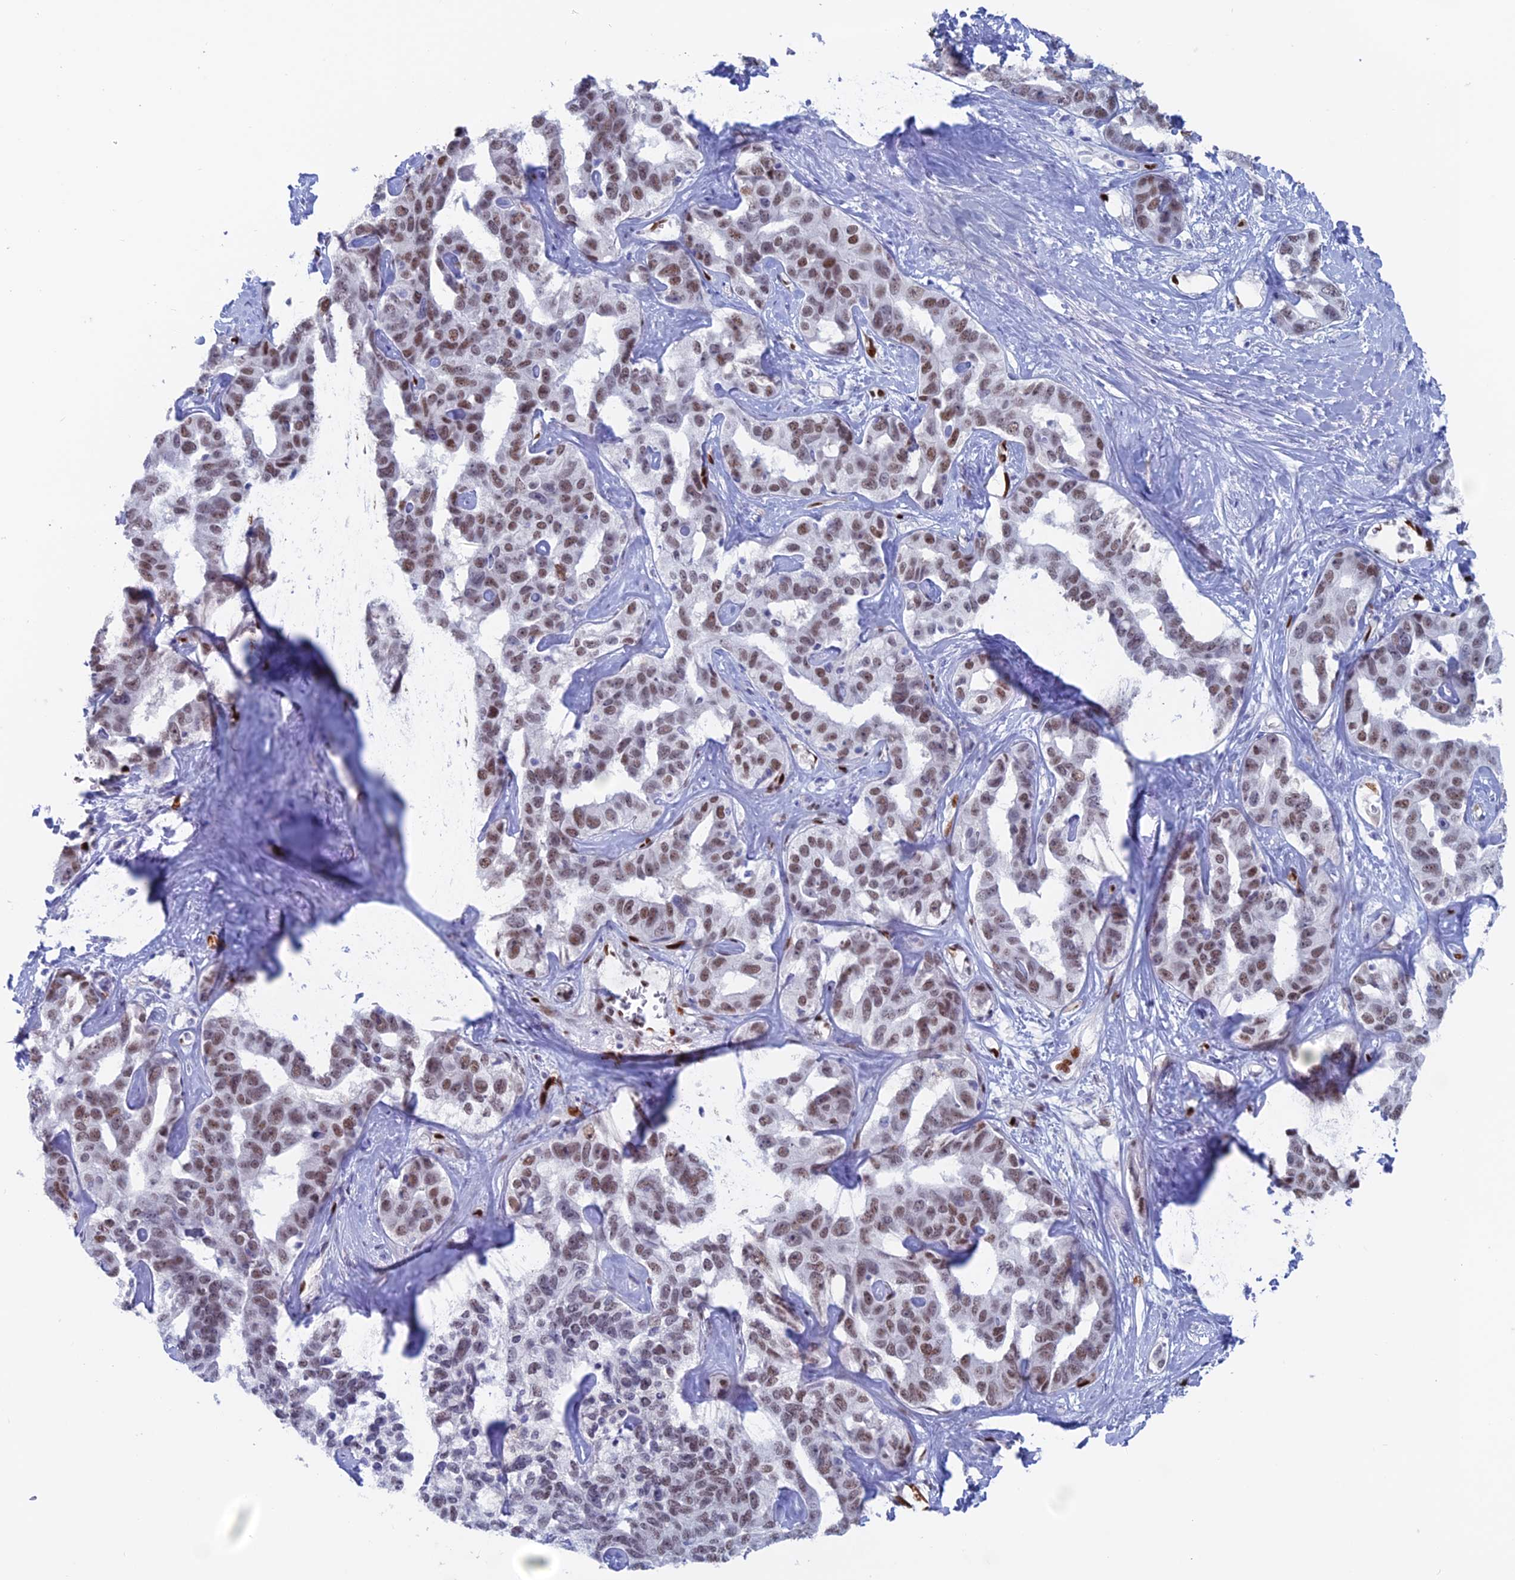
{"staining": {"intensity": "moderate", "quantity": ">75%", "location": "nuclear"}, "tissue": "liver cancer", "cell_type": "Tumor cells", "image_type": "cancer", "snomed": [{"axis": "morphology", "description": "Cholangiocarcinoma"}, {"axis": "topography", "description": "Liver"}], "caption": "Protein expression analysis of liver cancer (cholangiocarcinoma) shows moderate nuclear positivity in about >75% of tumor cells. Using DAB (brown) and hematoxylin (blue) stains, captured at high magnification using brightfield microscopy.", "gene": "NOL4L", "patient": {"sex": "male", "age": 59}}